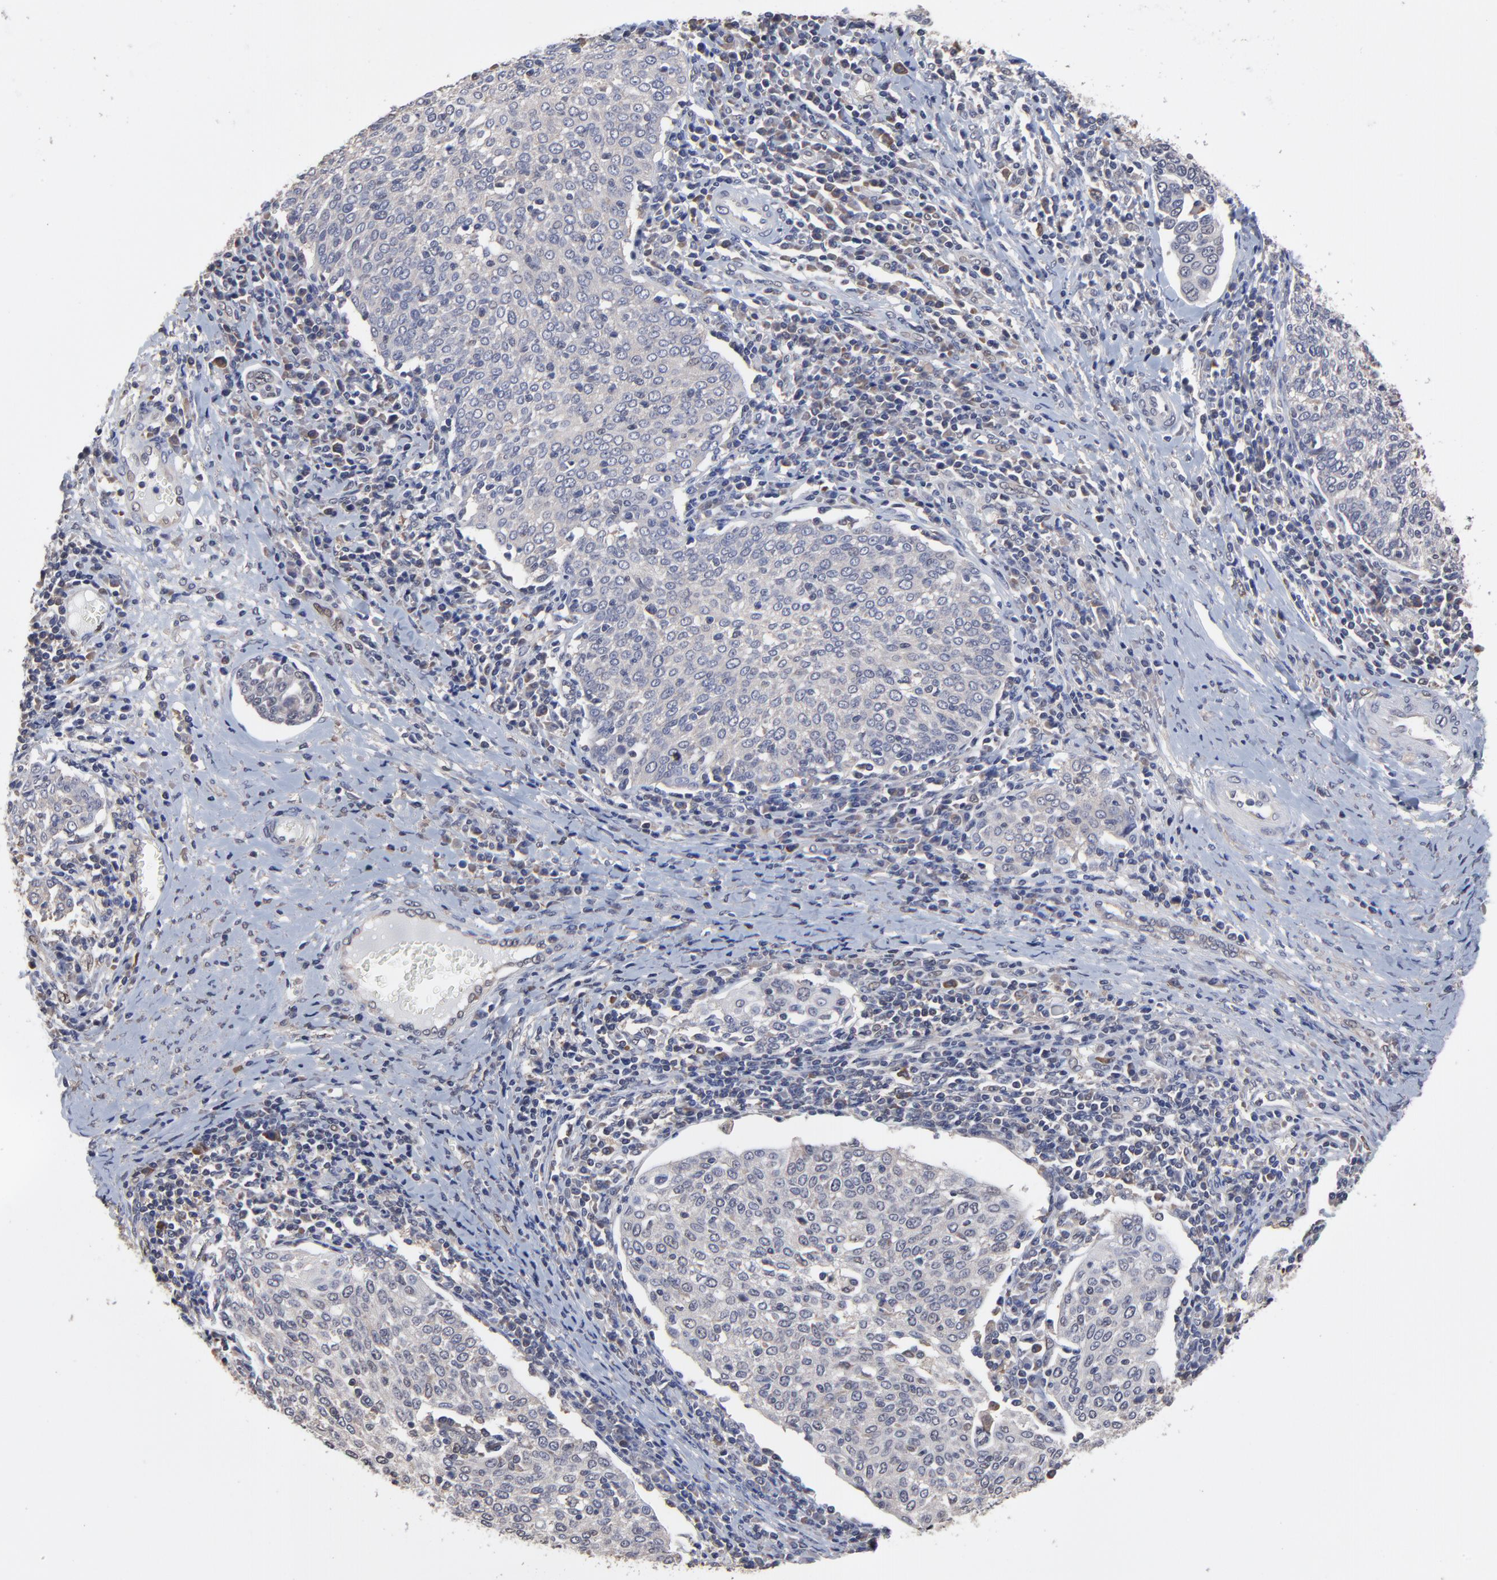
{"staining": {"intensity": "weak", "quantity": ">75%", "location": "cytoplasmic/membranous"}, "tissue": "cervical cancer", "cell_type": "Tumor cells", "image_type": "cancer", "snomed": [{"axis": "morphology", "description": "Squamous cell carcinoma, NOS"}, {"axis": "topography", "description": "Cervix"}], "caption": "Immunohistochemical staining of cervical cancer displays low levels of weak cytoplasmic/membranous expression in approximately >75% of tumor cells.", "gene": "CCT2", "patient": {"sex": "female", "age": 40}}